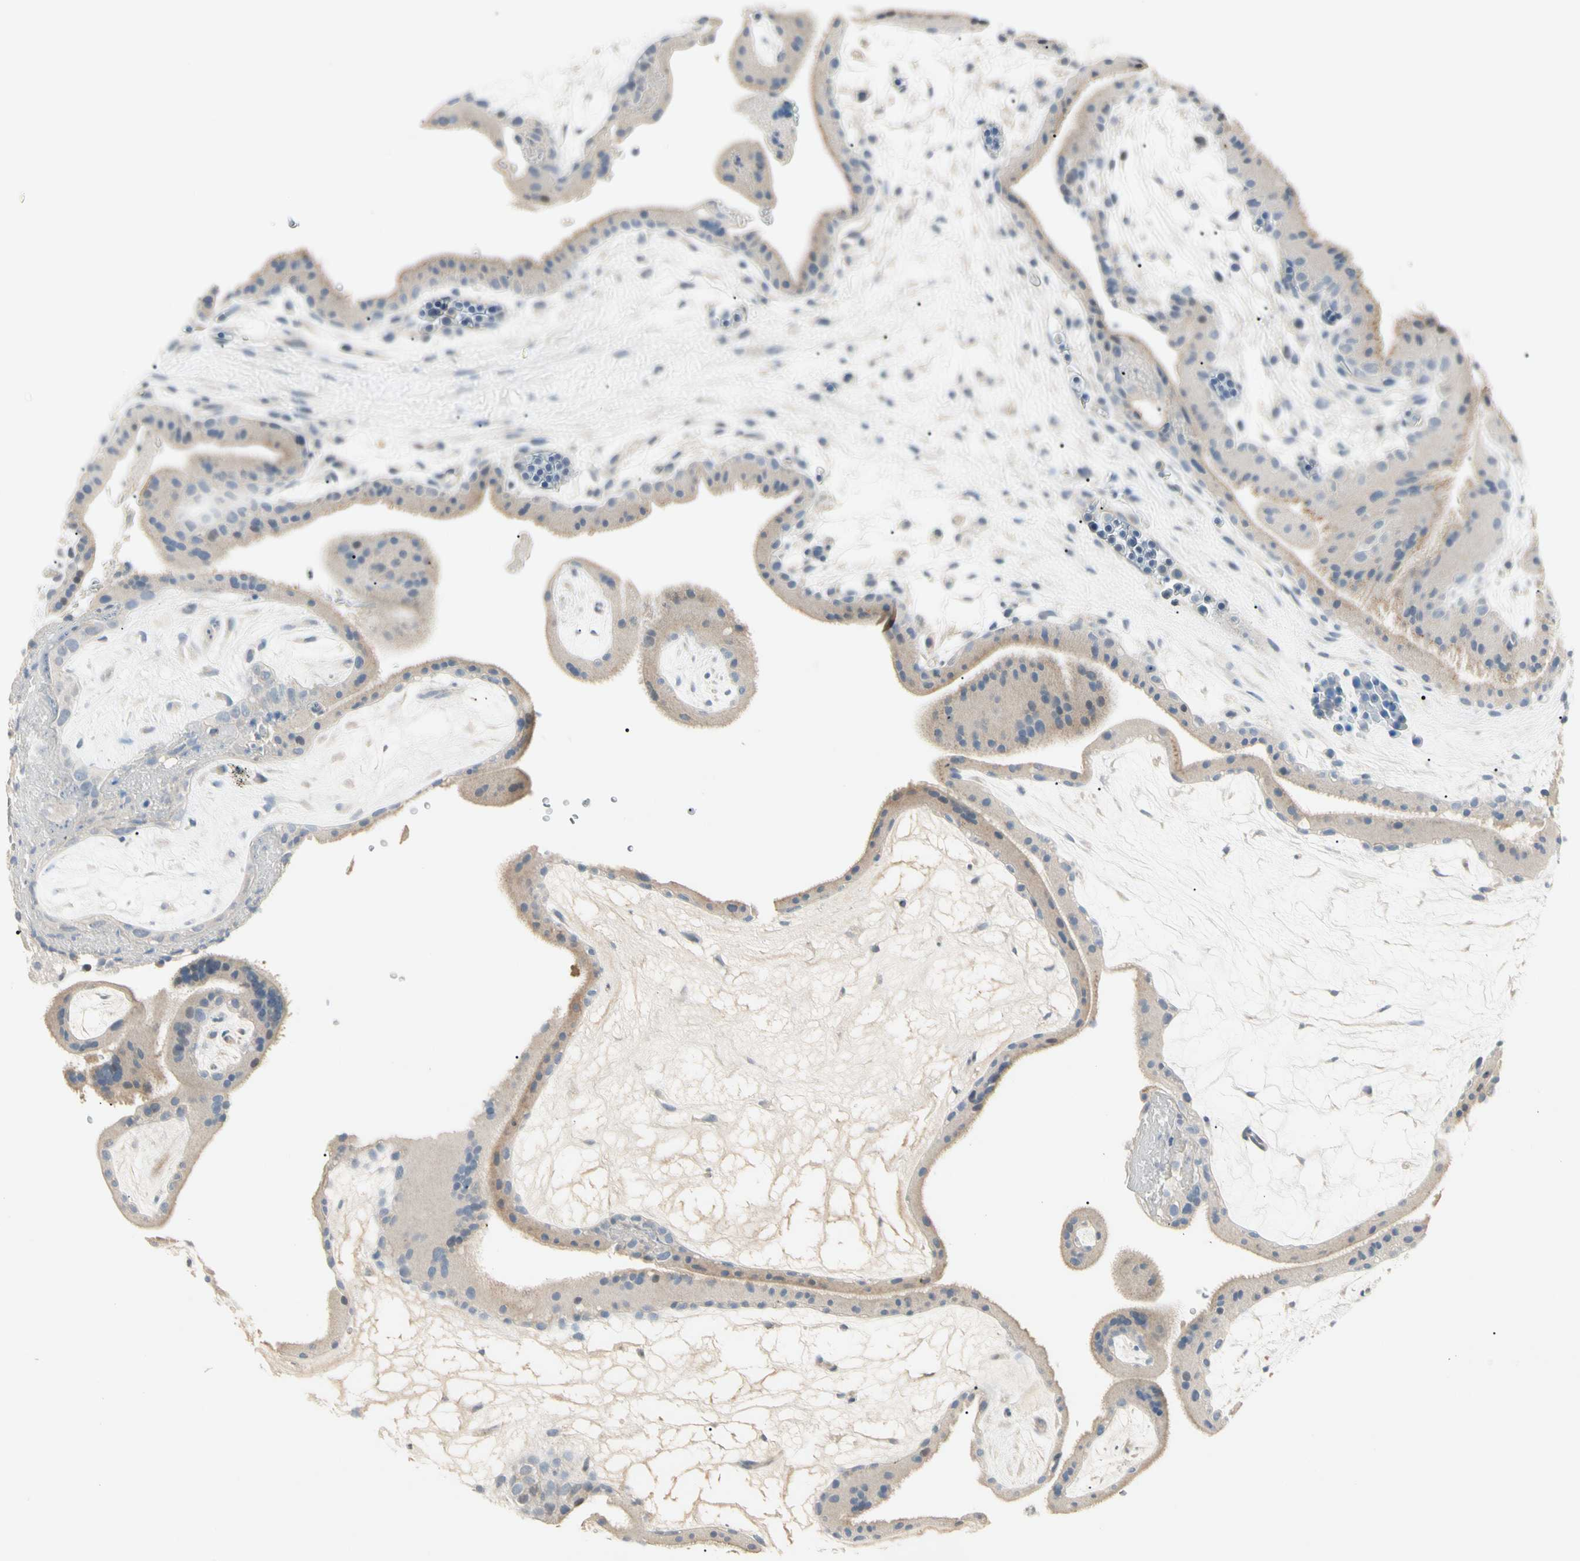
{"staining": {"intensity": "weak", "quantity": ">75%", "location": "cytoplasmic/membranous"}, "tissue": "placenta", "cell_type": "Trophoblastic cells", "image_type": "normal", "snomed": [{"axis": "morphology", "description": "Normal tissue, NOS"}, {"axis": "topography", "description": "Placenta"}], "caption": "There is low levels of weak cytoplasmic/membranous staining in trophoblastic cells of unremarkable placenta, as demonstrated by immunohistochemical staining (brown color).", "gene": "PRSS21", "patient": {"sex": "female", "age": 19}}